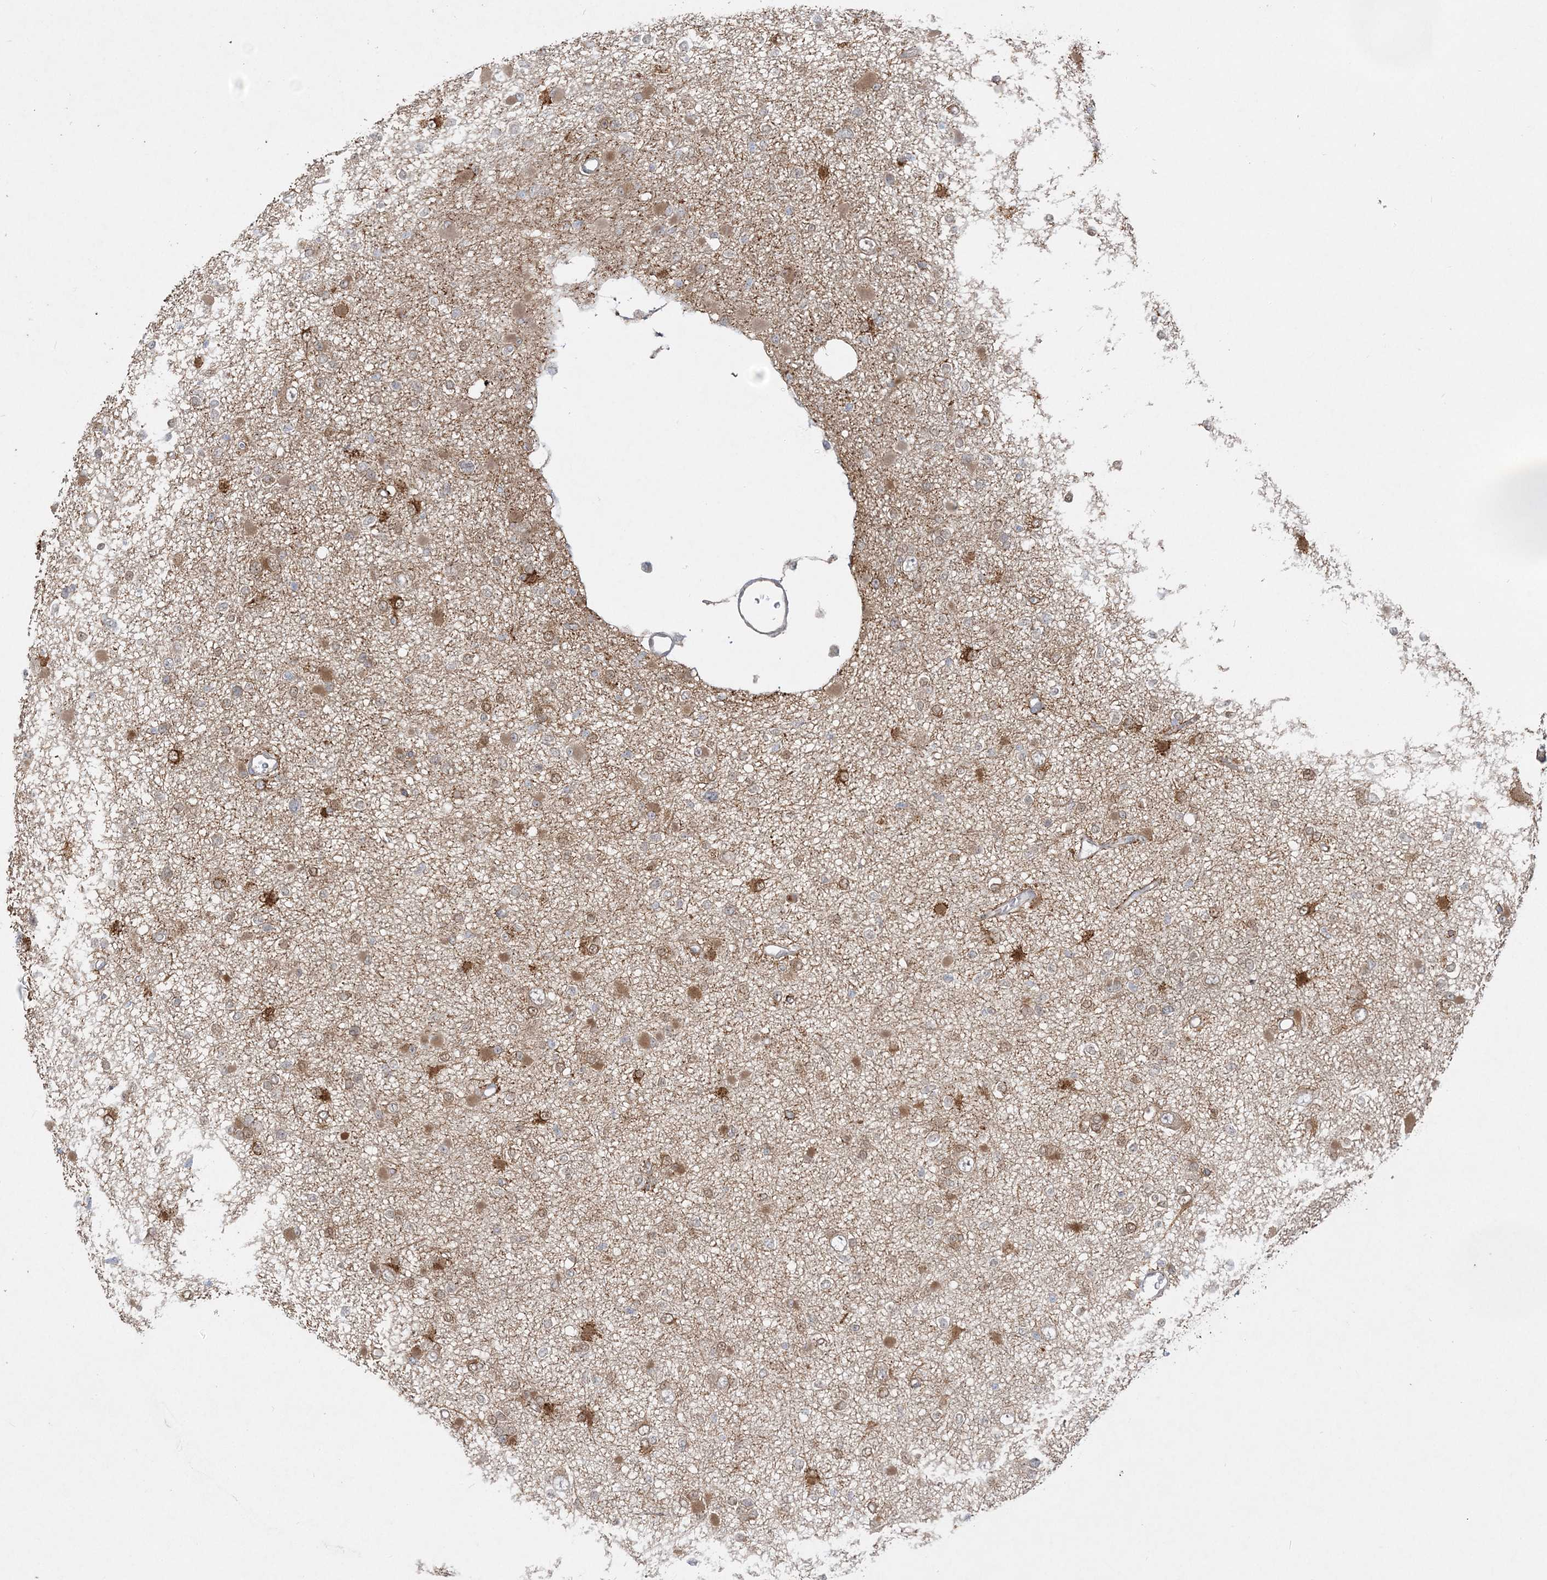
{"staining": {"intensity": "moderate", "quantity": "25%-75%", "location": "cytoplasmic/membranous"}, "tissue": "glioma", "cell_type": "Tumor cells", "image_type": "cancer", "snomed": [{"axis": "morphology", "description": "Glioma, malignant, Low grade"}, {"axis": "topography", "description": "Brain"}], "caption": "Moderate cytoplasmic/membranous staining for a protein is appreciated in about 25%-75% of tumor cells of malignant glioma (low-grade) using immunohistochemistry (IHC).", "gene": "INPP1", "patient": {"sex": "female", "age": 22}}